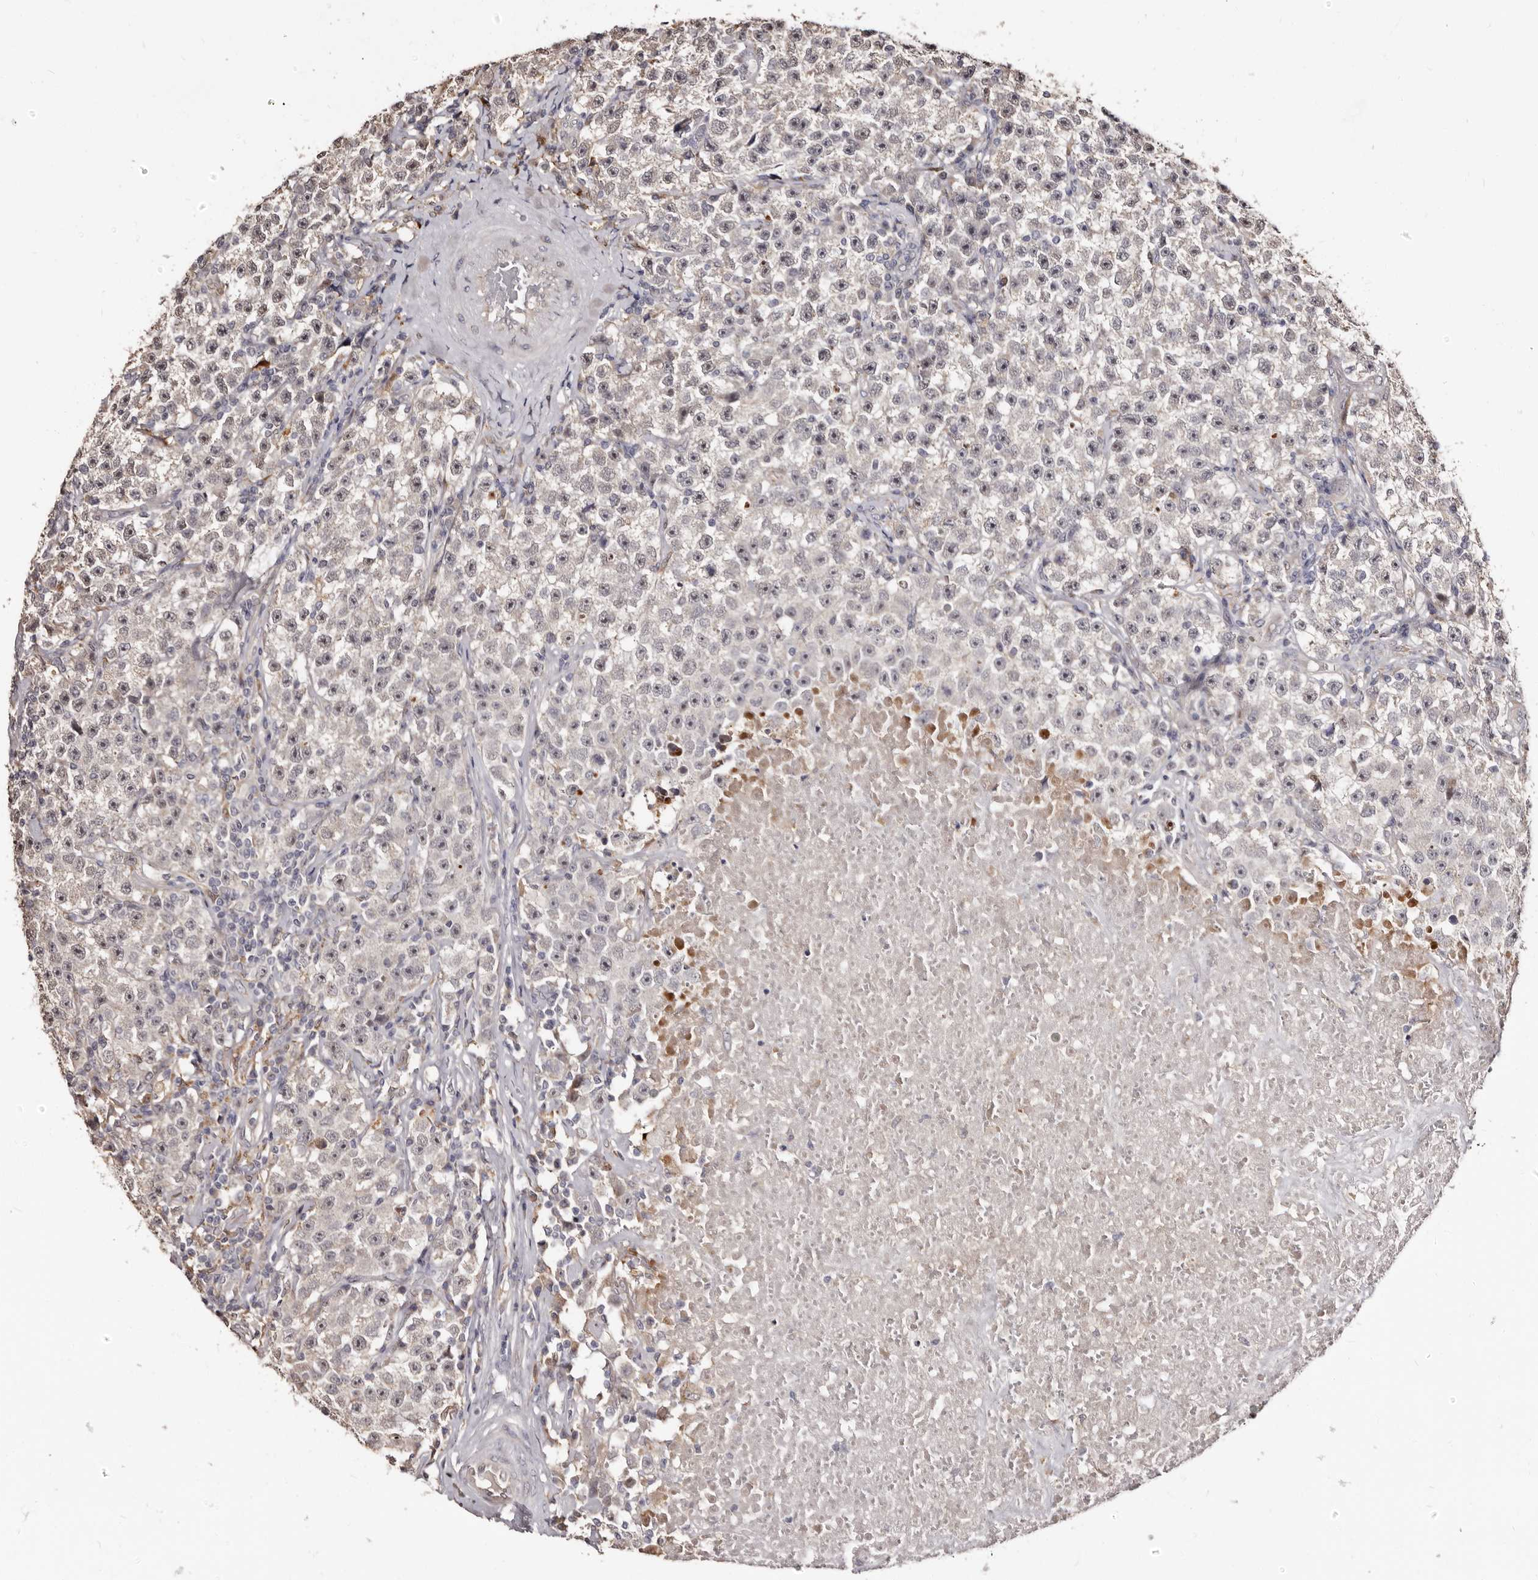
{"staining": {"intensity": "negative", "quantity": "none", "location": "none"}, "tissue": "testis cancer", "cell_type": "Tumor cells", "image_type": "cancer", "snomed": [{"axis": "morphology", "description": "Seminoma, NOS"}, {"axis": "topography", "description": "Testis"}], "caption": "An immunohistochemistry photomicrograph of testis seminoma is shown. There is no staining in tumor cells of testis seminoma. (Stains: DAB (3,3'-diaminobenzidine) IHC with hematoxylin counter stain, Microscopy: brightfield microscopy at high magnification).", "gene": "PTAFR", "patient": {"sex": "male", "age": 22}}